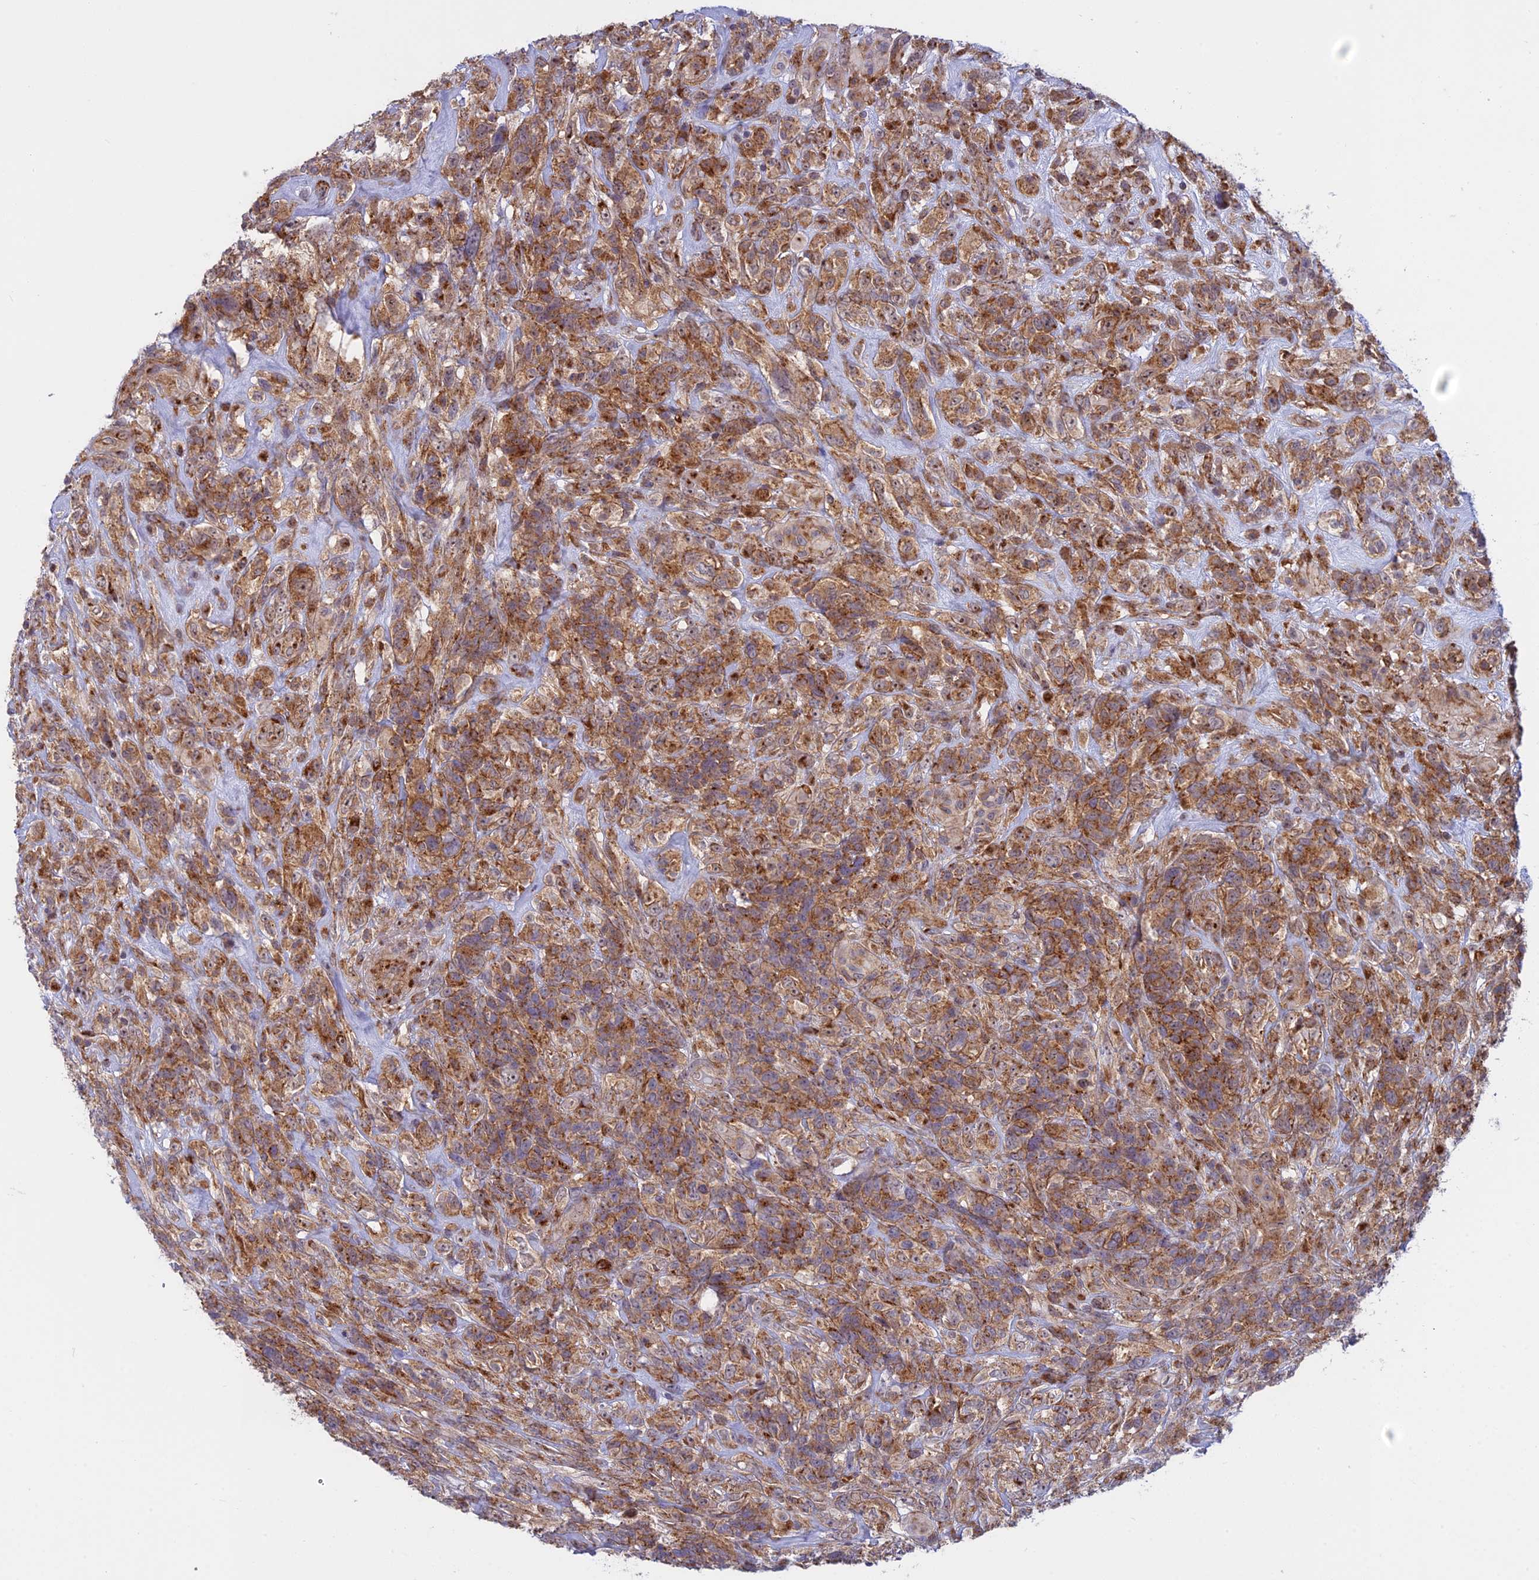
{"staining": {"intensity": "moderate", "quantity": ">75%", "location": "cytoplasmic/membranous"}, "tissue": "glioma", "cell_type": "Tumor cells", "image_type": "cancer", "snomed": [{"axis": "morphology", "description": "Glioma, malignant, High grade"}, {"axis": "topography", "description": "Brain"}], "caption": "Glioma tissue demonstrates moderate cytoplasmic/membranous expression in approximately >75% of tumor cells, visualized by immunohistochemistry. (DAB (3,3'-diaminobenzidine) IHC, brown staining for protein, blue staining for nuclei).", "gene": "CLINT1", "patient": {"sex": "male", "age": 61}}